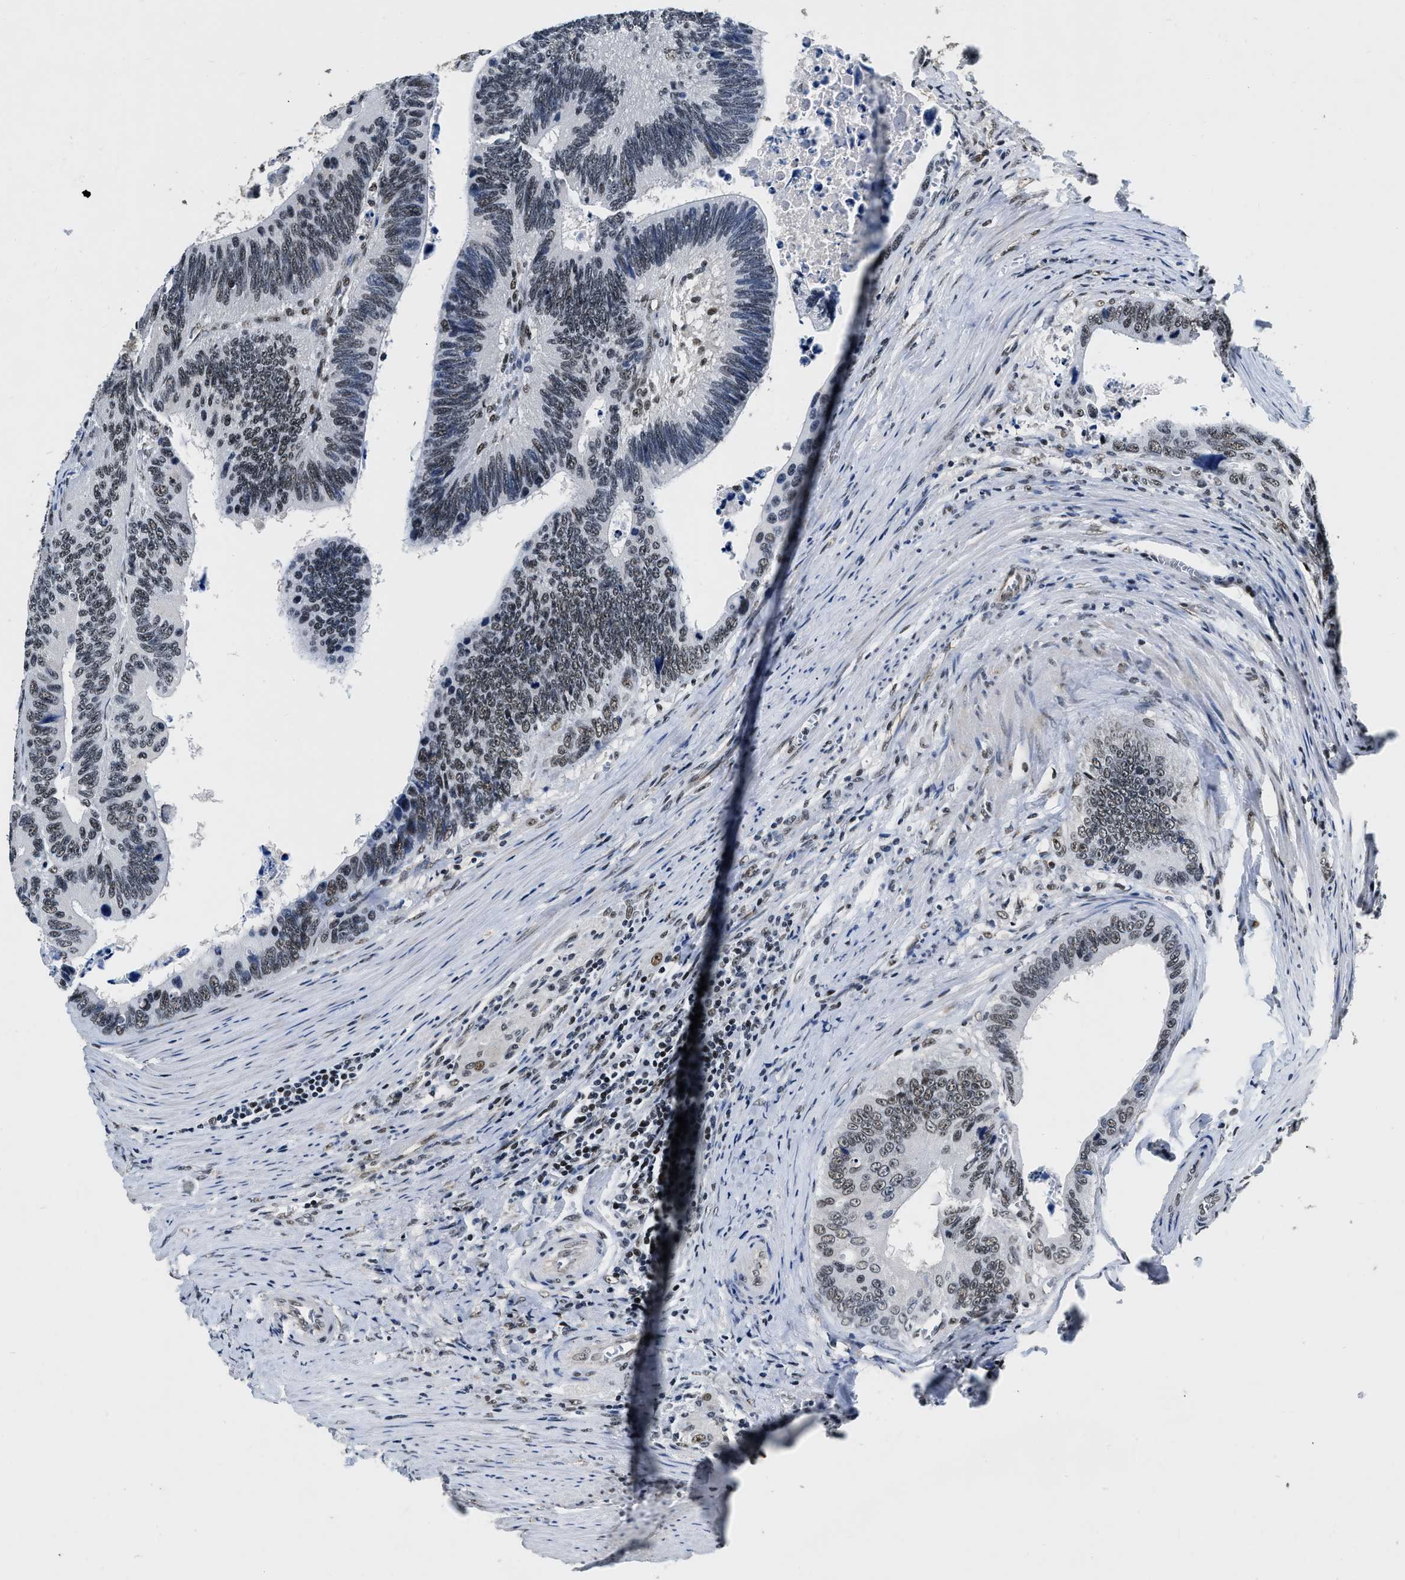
{"staining": {"intensity": "weak", "quantity": "25%-75%", "location": "nuclear"}, "tissue": "colorectal cancer", "cell_type": "Tumor cells", "image_type": "cancer", "snomed": [{"axis": "morphology", "description": "Adenocarcinoma, NOS"}, {"axis": "topography", "description": "Colon"}], "caption": "About 25%-75% of tumor cells in human adenocarcinoma (colorectal) show weak nuclear protein positivity as visualized by brown immunohistochemical staining.", "gene": "CCNE1", "patient": {"sex": "male", "age": 72}}